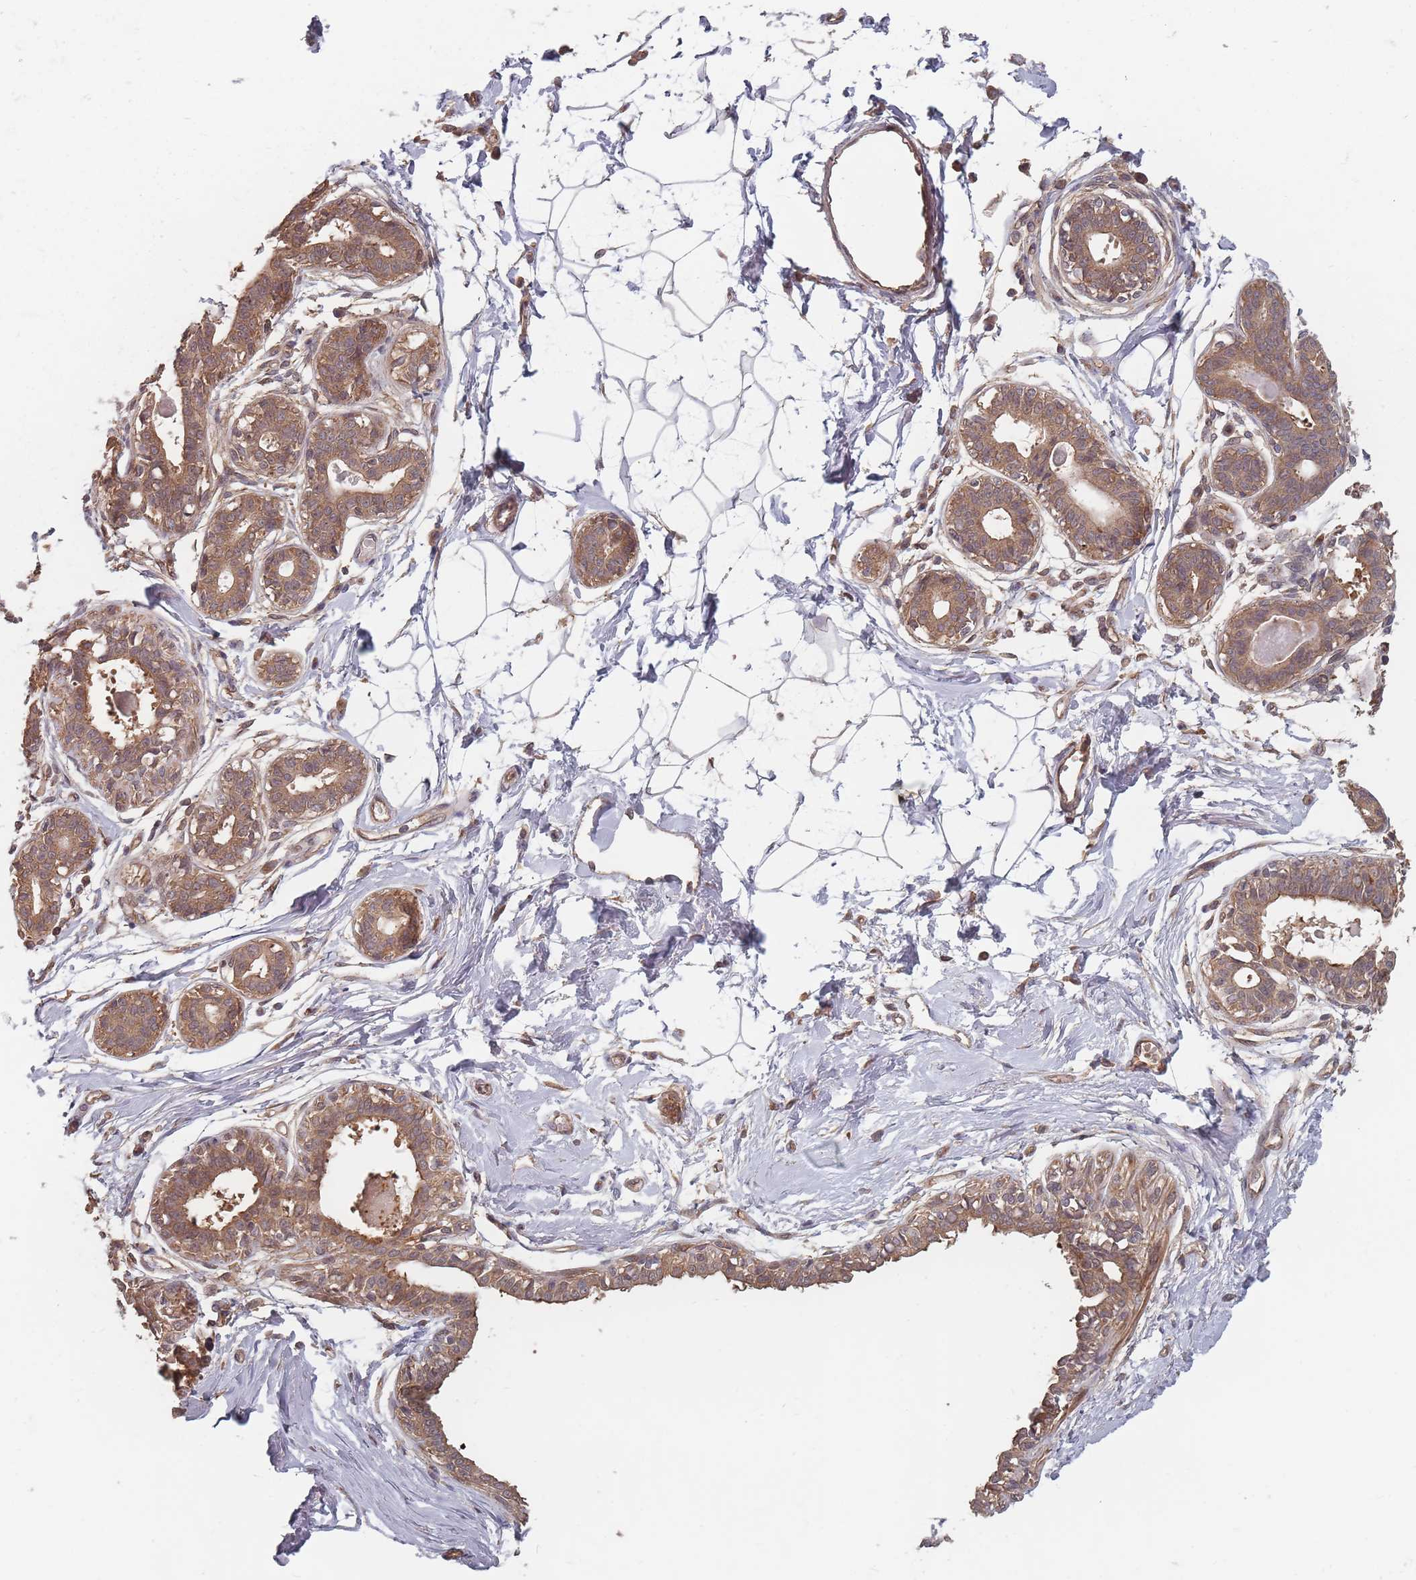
{"staining": {"intensity": "negative", "quantity": "none", "location": "none"}, "tissue": "breast", "cell_type": "Adipocytes", "image_type": "normal", "snomed": [{"axis": "morphology", "description": "Normal tissue, NOS"}, {"axis": "topography", "description": "Breast"}], "caption": "This histopathology image is of normal breast stained with immunohistochemistry to label a protein in brown with the nuclei are counter-stained blue. There is no positivity in adipocytes.", "gene": "C3orf14", "patient": {"sex": "female", "age": 45}}